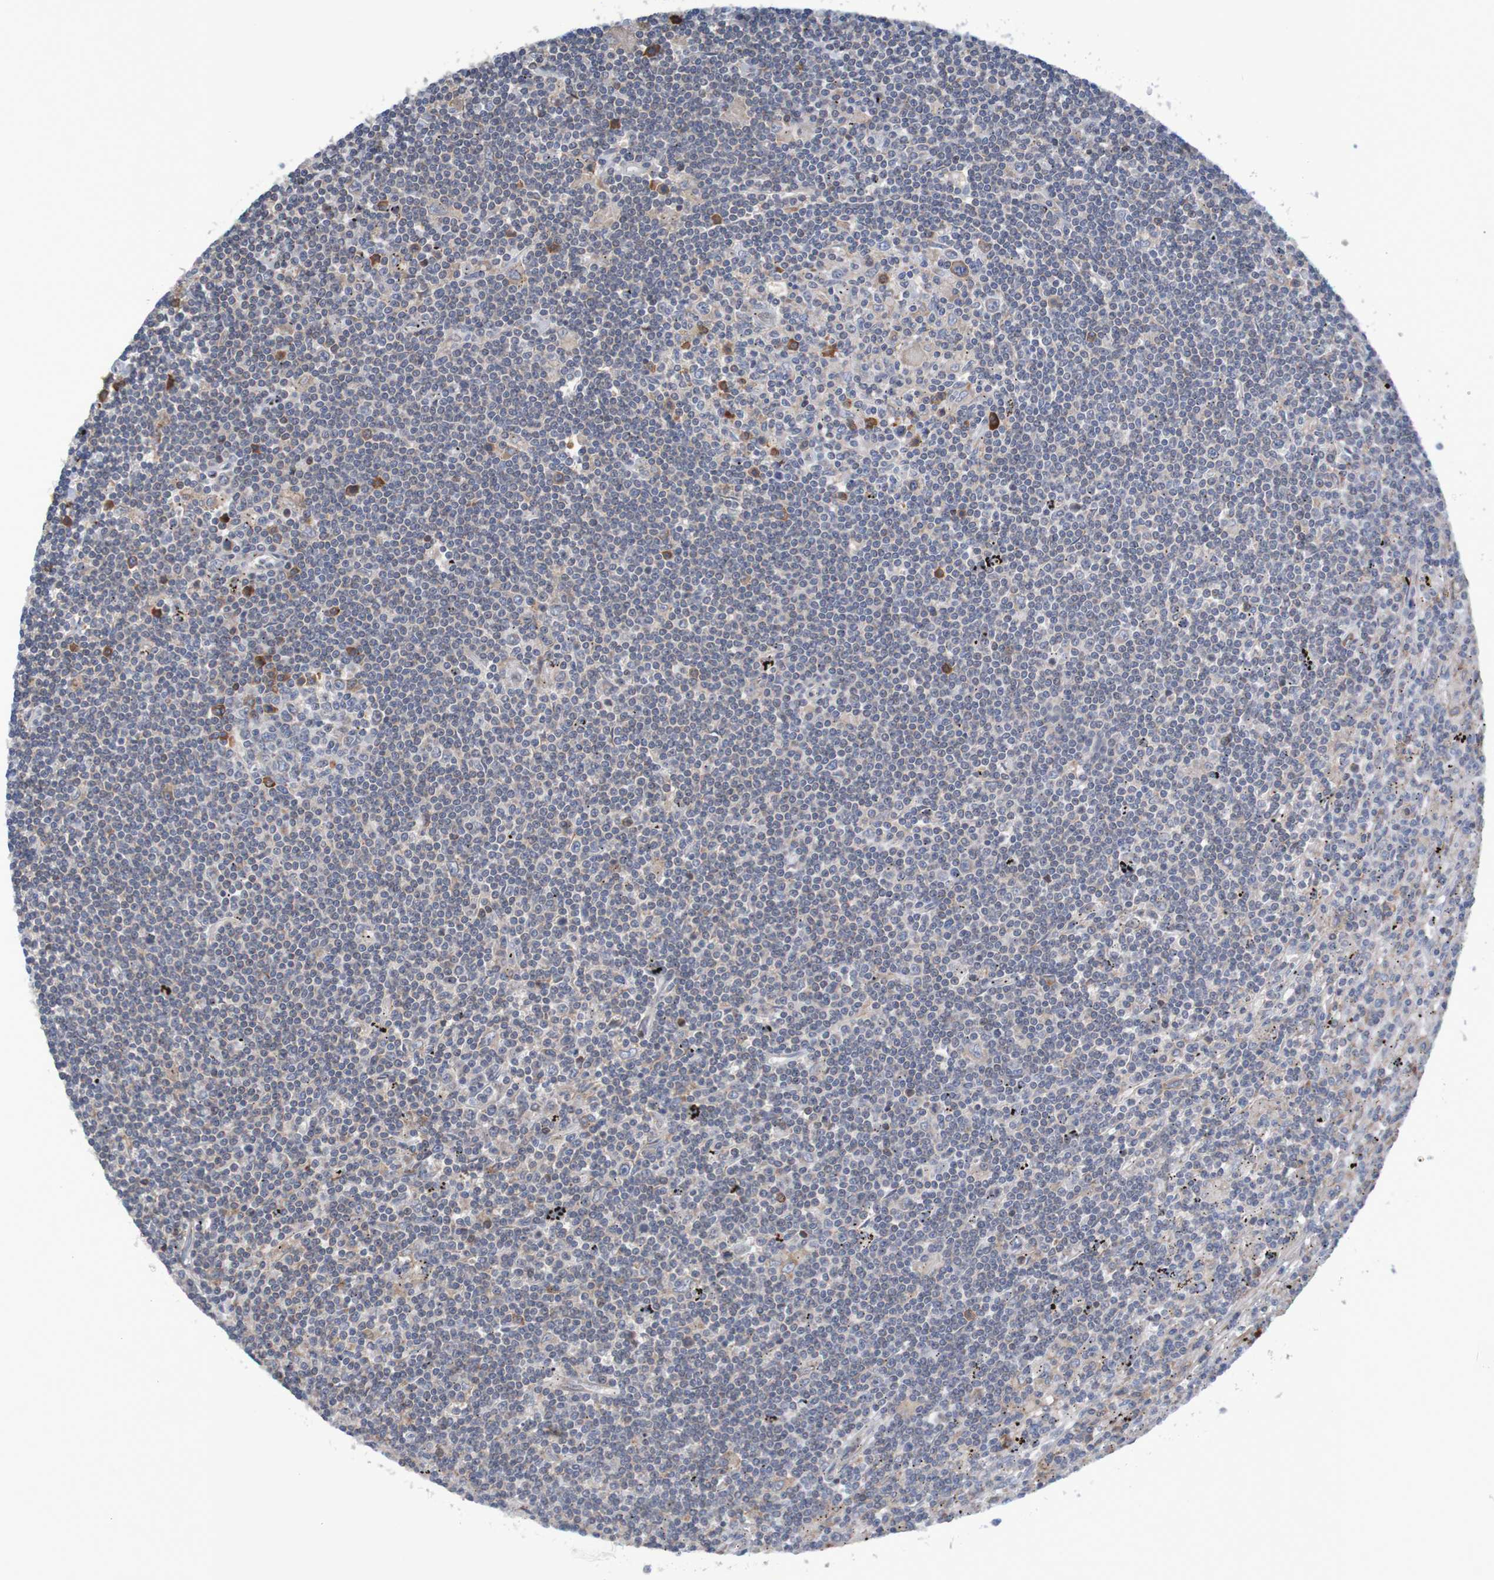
{"staining": {"intensity": "negative", "quantity": "none", "location": "none"}, "tissue": "lymphoma", "cell_type": "Tumor cells", "image_type": "cancer", "snomed": [{"axis": "morphology", "description": "Malignant lymphoma, non-Hodgkin's type, Low grade"}, {"axis": "topography", "description": "Spleen"}], "caption": "A high-resolution photomicrograph shows immunohistochemistry staining of lymphoma, which reveals no significant expression in tumor cells.", "gene": "CLDN18", "patient": {"sex": "male", "age": 76}}